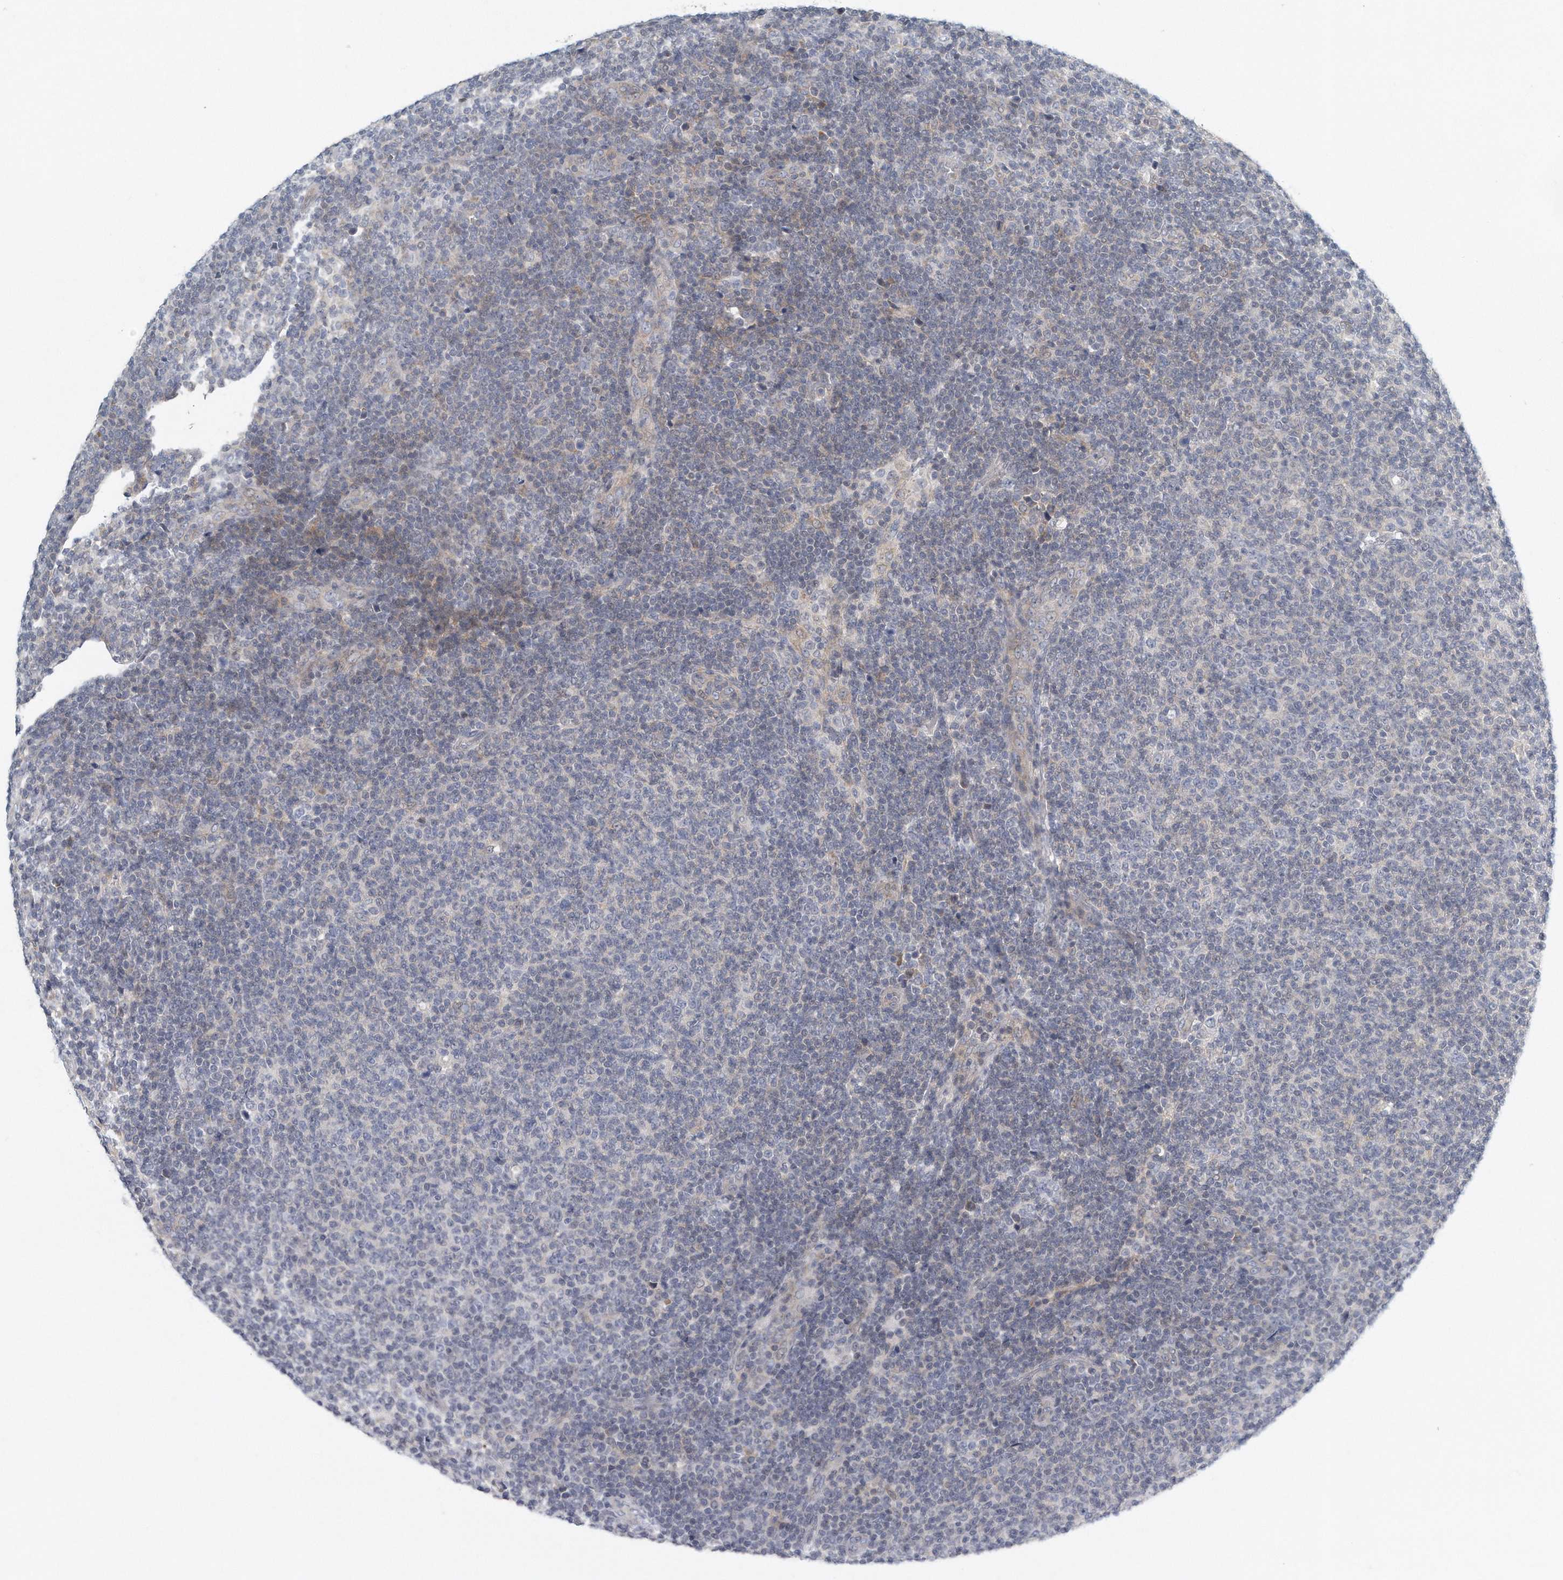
{"staining": {"intensity": "negative", "quantity": "none", "location": "none"}, "tissue": "lymphoma", "cell_type": "Tumor cells", "image_type": "cancer", "snomed": [{"axis": "morphology", "description": "Malignant lymphoma, non-Hodgkin's type, Low grade"}, {"axis": "topography", "description": "Lymph node"}], "caption": "This image is of malignant lymphoma, non-Hodgkin's type (low-grade) stained with IHC to label a protein in brown with the nuclei are counter-stained blue. There is no expression in tumor cells.", "gene": "VLDLR", "patient": {"sex": "male", "age": 66}}